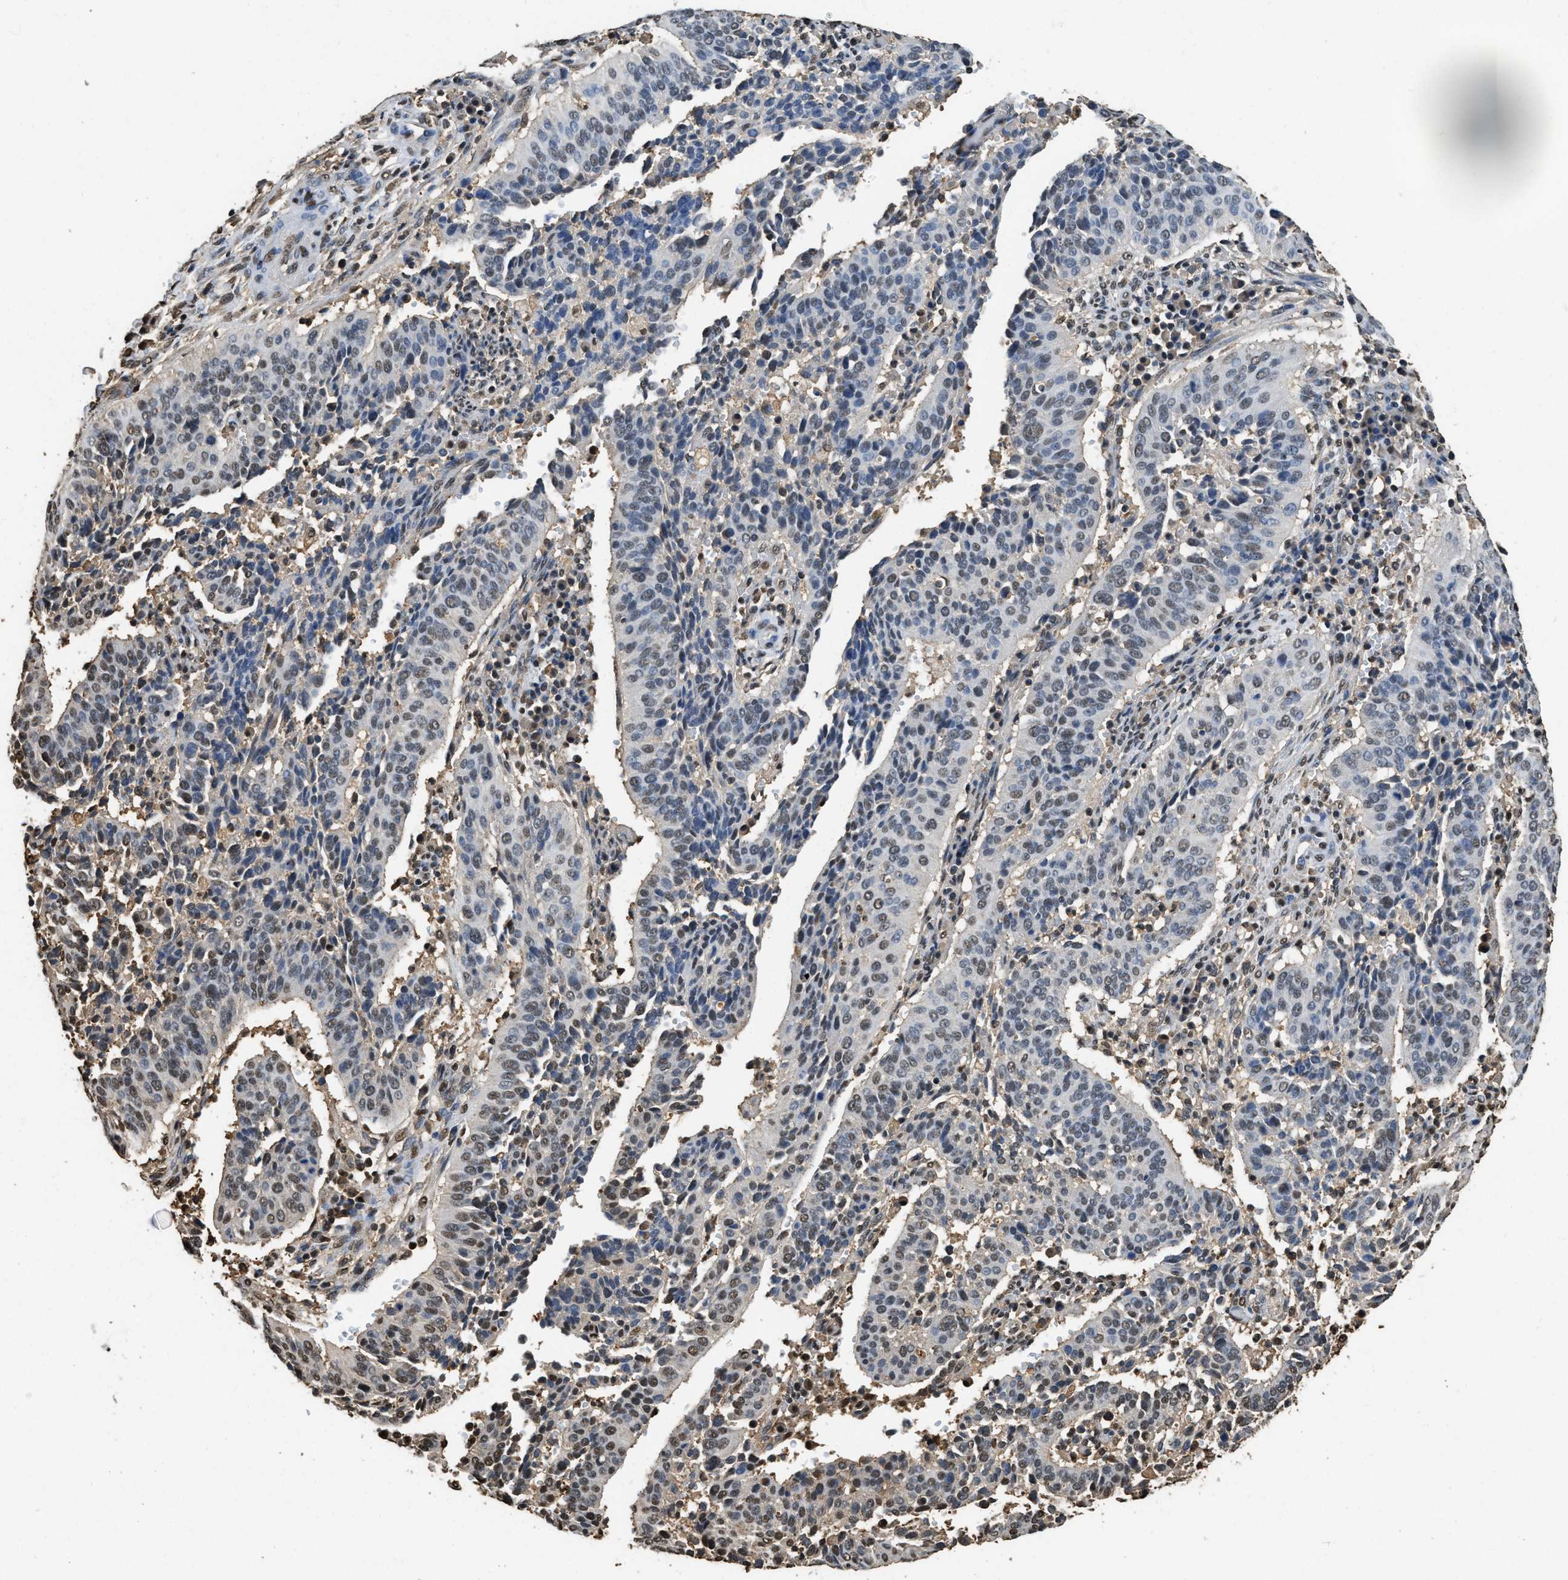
{"staining": {"intensity": "moderate", "quantity": "25%-75%", "location": "nuclear"}, "tissue": "cervical cancer", "cell_type": "Tumor cells", "image_type": "cancer", "snomed": [{"axis": "morphology", "description": "Normal tissue, NOS"}, {"axis": "morphology", "description": "Squamous cell carcinoma, NOS"}, {"axis": "topography", "description": "Cervix"}], "caption": "Immunohistochemistry (IHC) micrograph of human cervical cancer stained for a protein (brown), which displays medium levels of moderate nuclear positivity in approximately 25%-75% of tumor cells.", "gene": "GAPDH", "patient": {"sex": "female", "age": 39}}